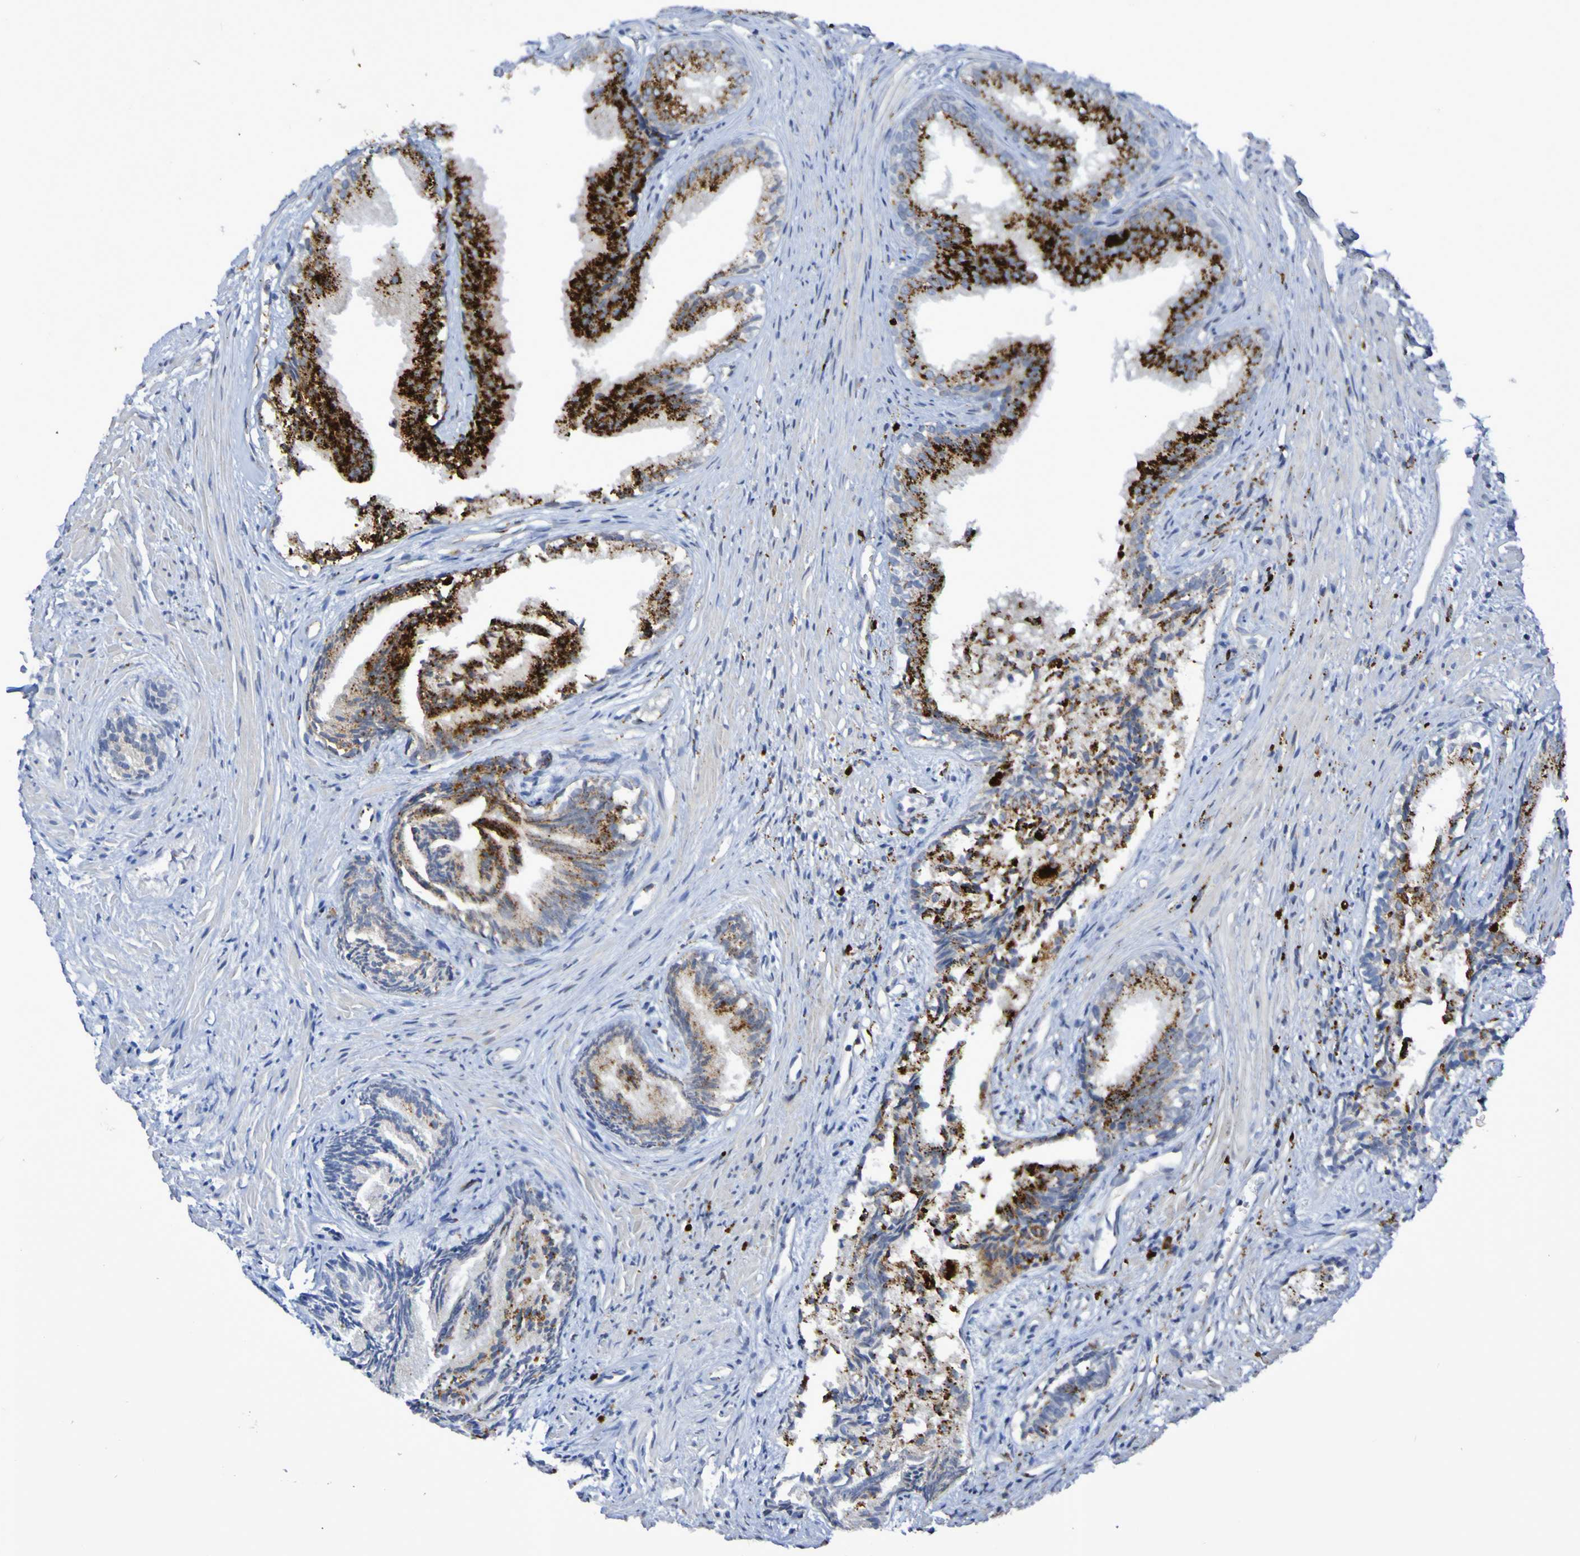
{"staining": {"intensity": "strong", "quantity": ">75%", "location": "cytoplasmic/membranous"}, "tissue": "prostate", "cell_type": "Glandular cells", "image_type": "normal", "snomed": [{"axis": "morphology", "description": "Normal tissue, NOS"}, {"axis": "topography", "description": "Prostate"}], "caption": "This is a micrograph of immunohistochemistry staining of normal prostate, which shows strong staining in the cytoplasmic/membranous of glandular cells.", "gene": "TPH1", "patient": {"sex": "male", "age": 76}}